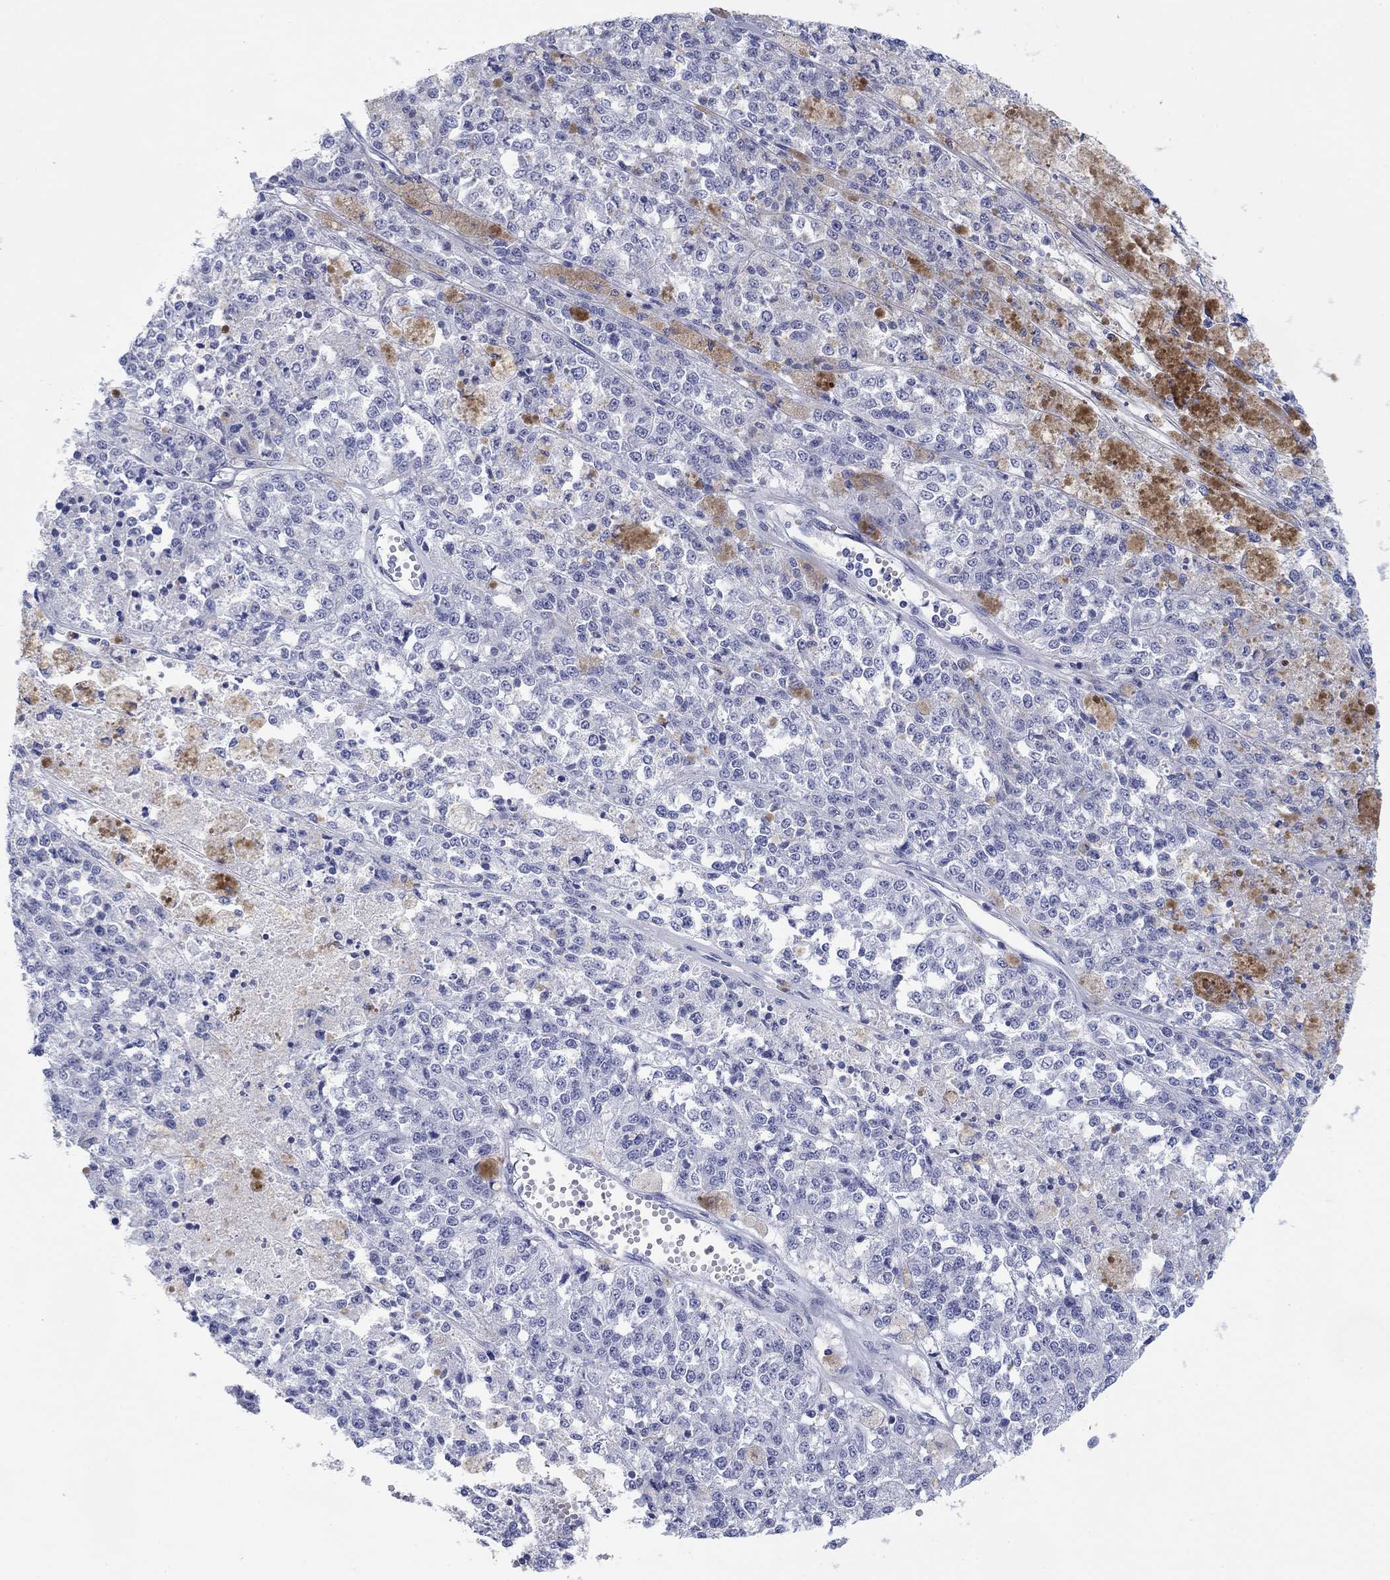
{"staining": {"intensity": "negative", "quantity": "none", "location": "none"}, "tissue": "melanoma", "cell_type": "Tumor cells", "image_type": "cancer", "snomed": [{"axis": "morphology", "description": "Malignant melanoma, Metastatic site"}, {"axis": "topography", "description": "Lymph node"}], "caption": "DAB (3,3'-diaminobenzidine) immunohistochemical staining of malignant melanoma (metastatic site) exhibits no significant staining in tumor cells.", "gene": "ATP1B1", "patient": {"sex": "female", "age": 64}}